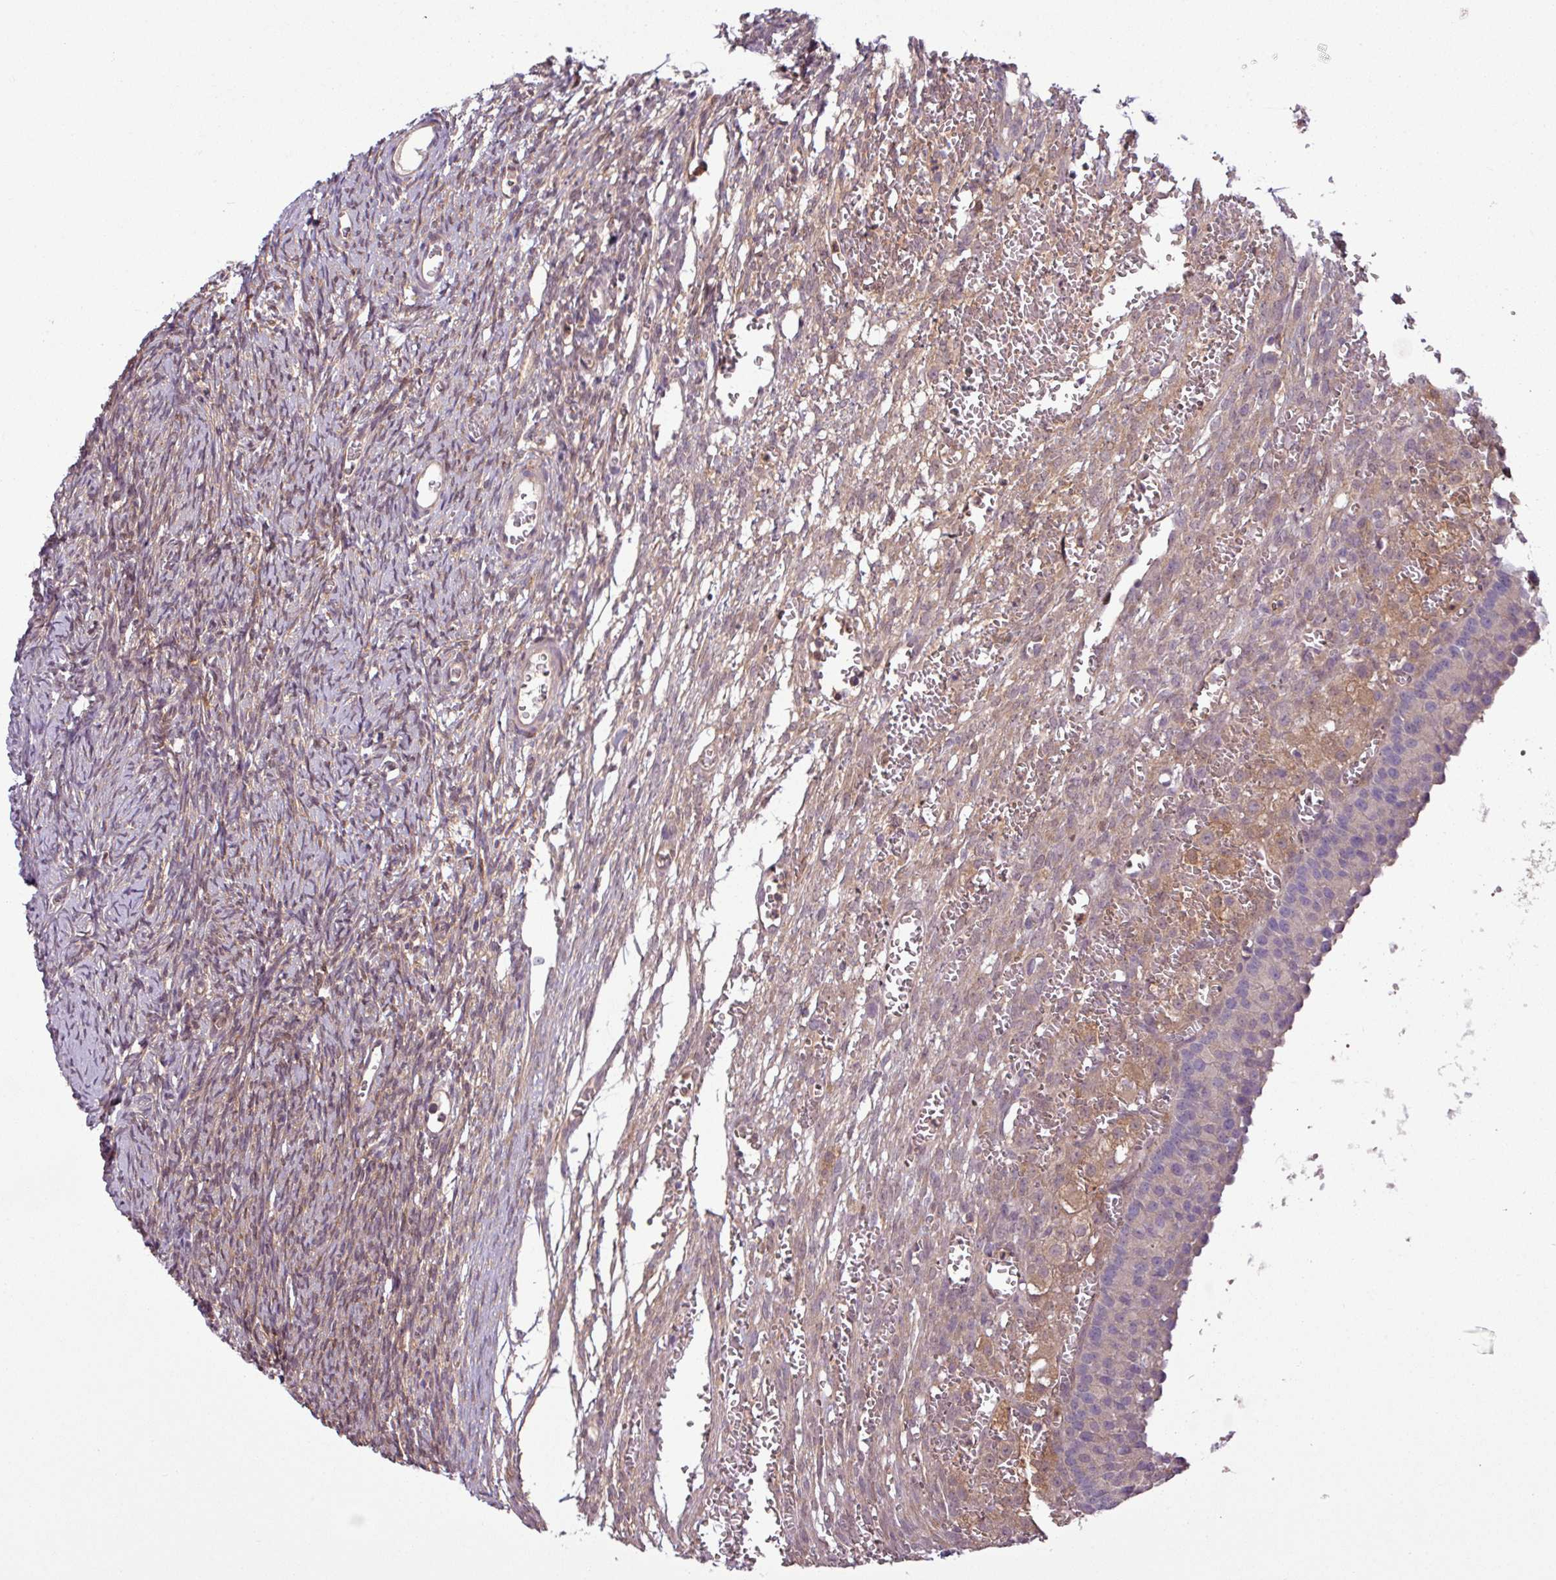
{"staining": {"intensity": "weak", "quantity": "25%-75%", "location": "cytoplasmic/membranous"}, "tissue": "ovary", "cell_type": "Ovarian stroma cells", "image_type": "normal", "snomed": [{"axis": "morphology", "description": "Normal tissue, NOS"}, {"axis": "topography", "description": "Ovary"}], "caption": "This histopathology image shows unremarkable ovary stained with immunohistochemistry (IHC) to label a protein in brown. The cytoplasmic/membranous of ovarian stroma cells show weak positivity for the protein. Nuclei are counter-stained blue.", "gene": "SH3BGRL", "patient": {"sex": "female", "age": 39}}